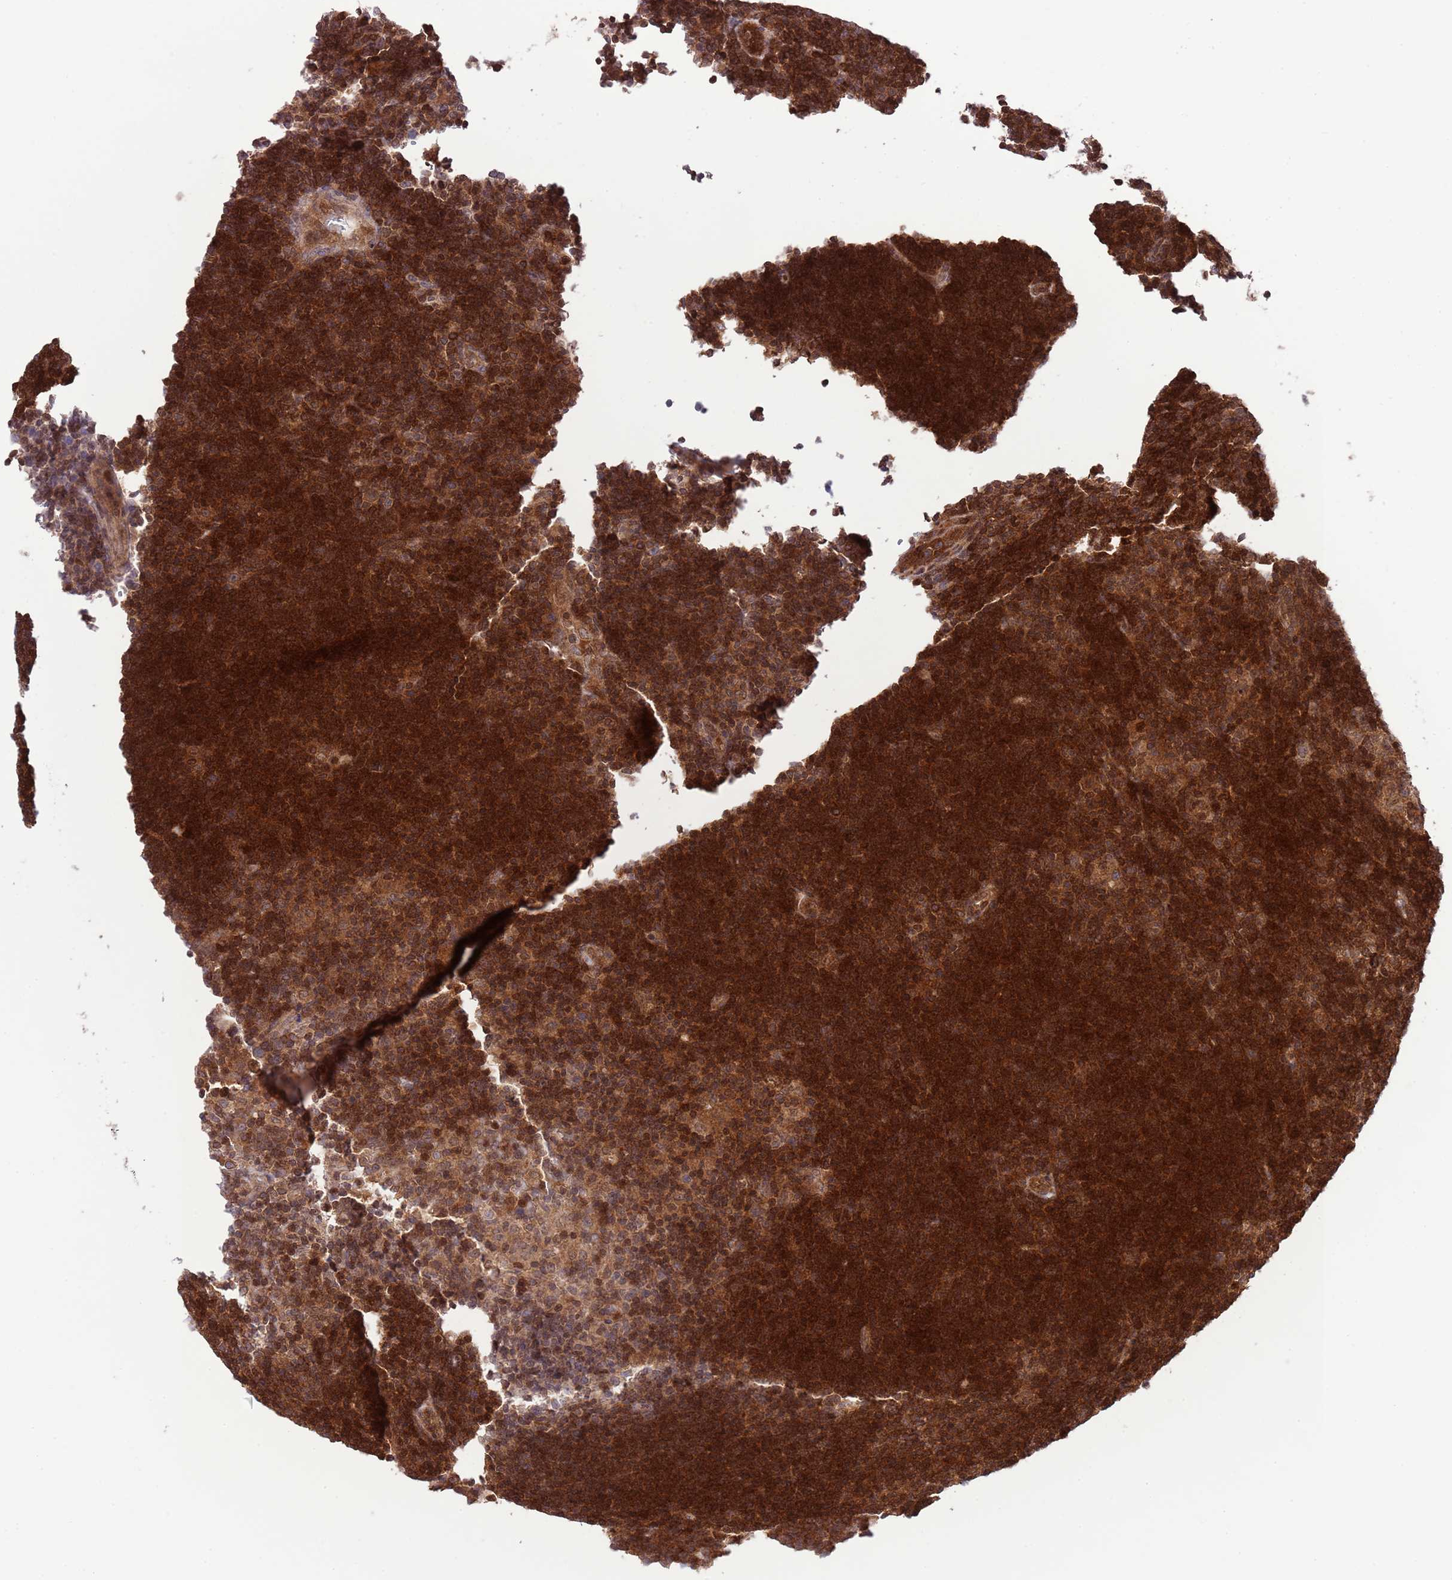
{"staining": {"intensity": "weak", "quantity": "<25%", "location": "cytoplasmic/membranous"}, "tissue": "lymphoma", "cell_type": "Tumor cells", "image_type": "cancer", "snomed": [{"axis": "morphology", "description": "Hodgkin's disease, NOS"}, {"axis": "topography", "description": "Lymph node"}], "caption": "Immunohistochemistry histopathology image of neoplastic tissue: Hodgkin's disease stained with DAB (3,3'-diaminobenzidine) exhibits no significant protein positivity in tumor cells. (DAB (3,3'-diaminobenzidine) immunohistochemistry visualized using brightfield microscopy, high magnification).", "gene": "HDHD2", "patient": {"sex": "female", "age": 57}}